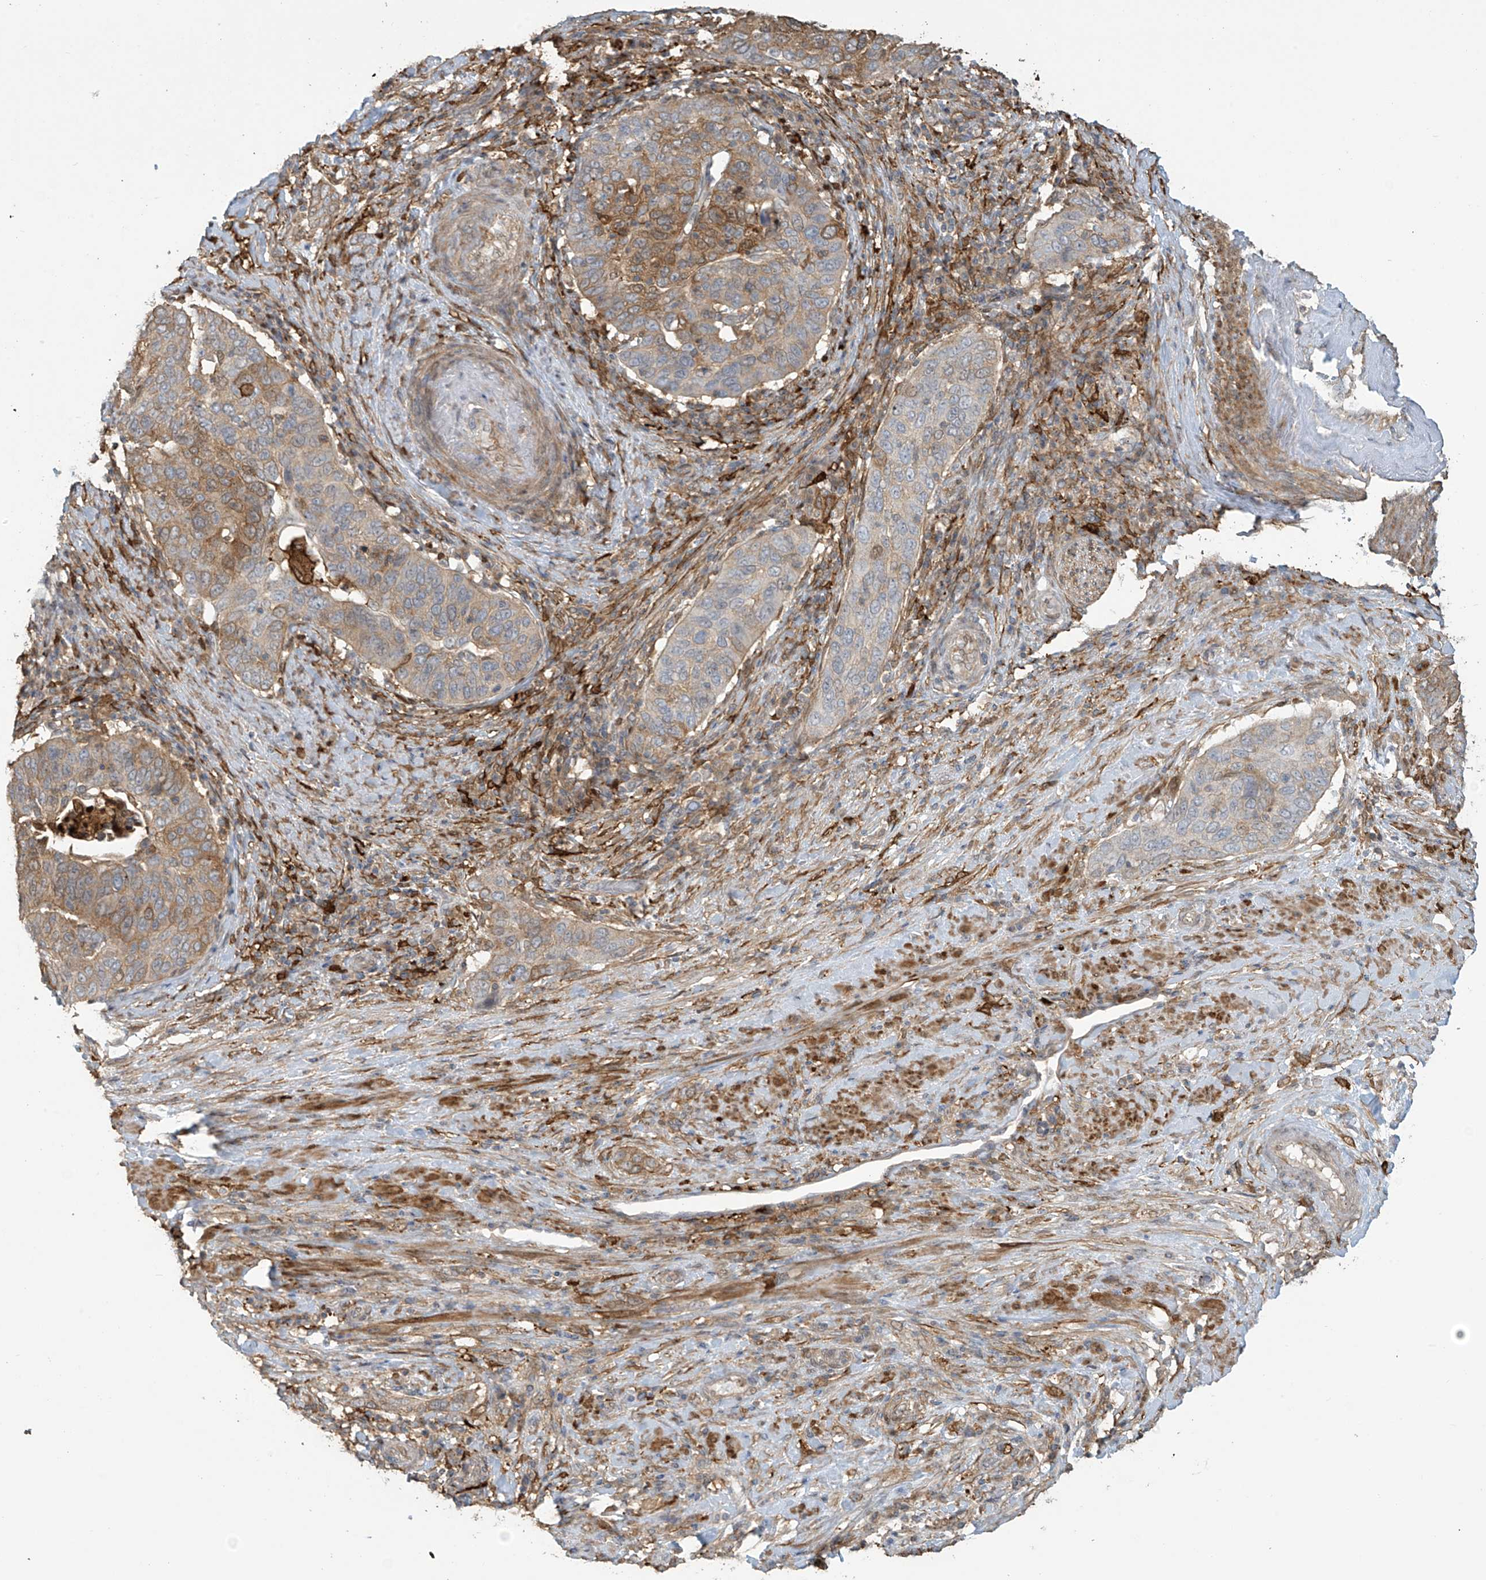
{"staining": {"intensity": "moderate", "quantity": "25%-75%", "location": "cytoplasmic/membranous"}, "tissue": "cervical cancer", "cell_type": "Tumor cells", "image_type": "cancer", "snomed": [{"axis": "morphology", "description": "Squamous cell carcinoma, NOS"}, {"axis": "topography", "description": "Cervix"}], "caption": "A medium amount of moderate cytoplasmic/membranous positivity is seen in approximately 25%-75% of tumor cells in cervical cancer tissue. Using DAB (3,3'-diaminobenzidine) (brown) and hematoxylin (blue) stains, captured at high magnification using brightfield microscopy.", "gene": "TAGAP", "patient": {"sex": "female", "age": 60}}